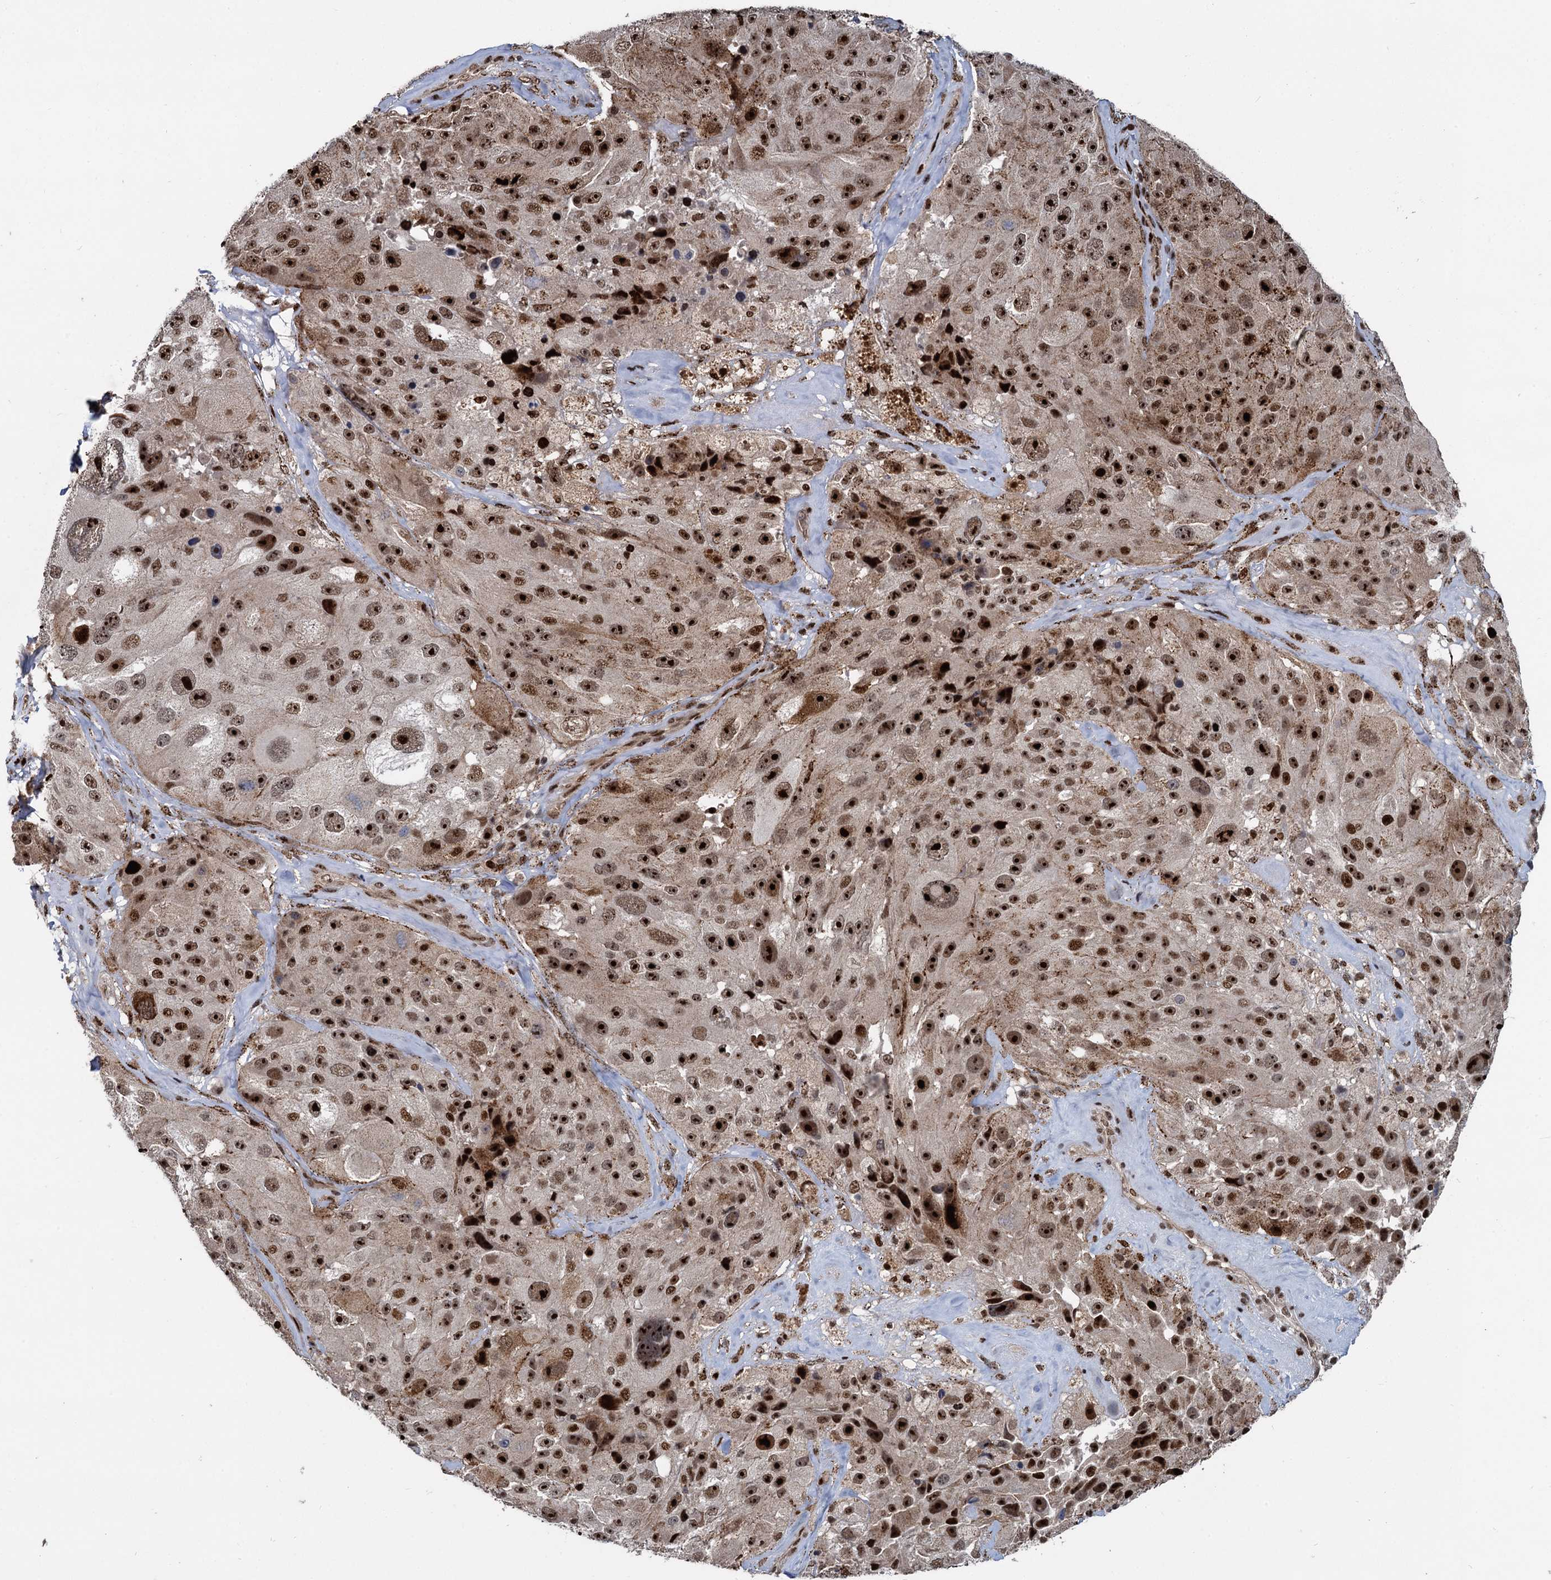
{"staining": {"intensity": "strong", "quantity": ">75%", "location": "nuclear"}, "tissue": "melanoma", "cell_type": "Tumor cells", "image_type": "cancer", "snomed": [{"axis": "morphology", "description": "Malignant melanoma, Metastatic site"}, {"axis": "topography", "description": "Lymph node"}], "caption": "Protein staining of malignant melanoma (metastatic site) tissue exhibits strong nuclear expression in about >75% of tumor cells.", "gene": "ANKRD49", "patient": {"sex": "male", "age": 62}}